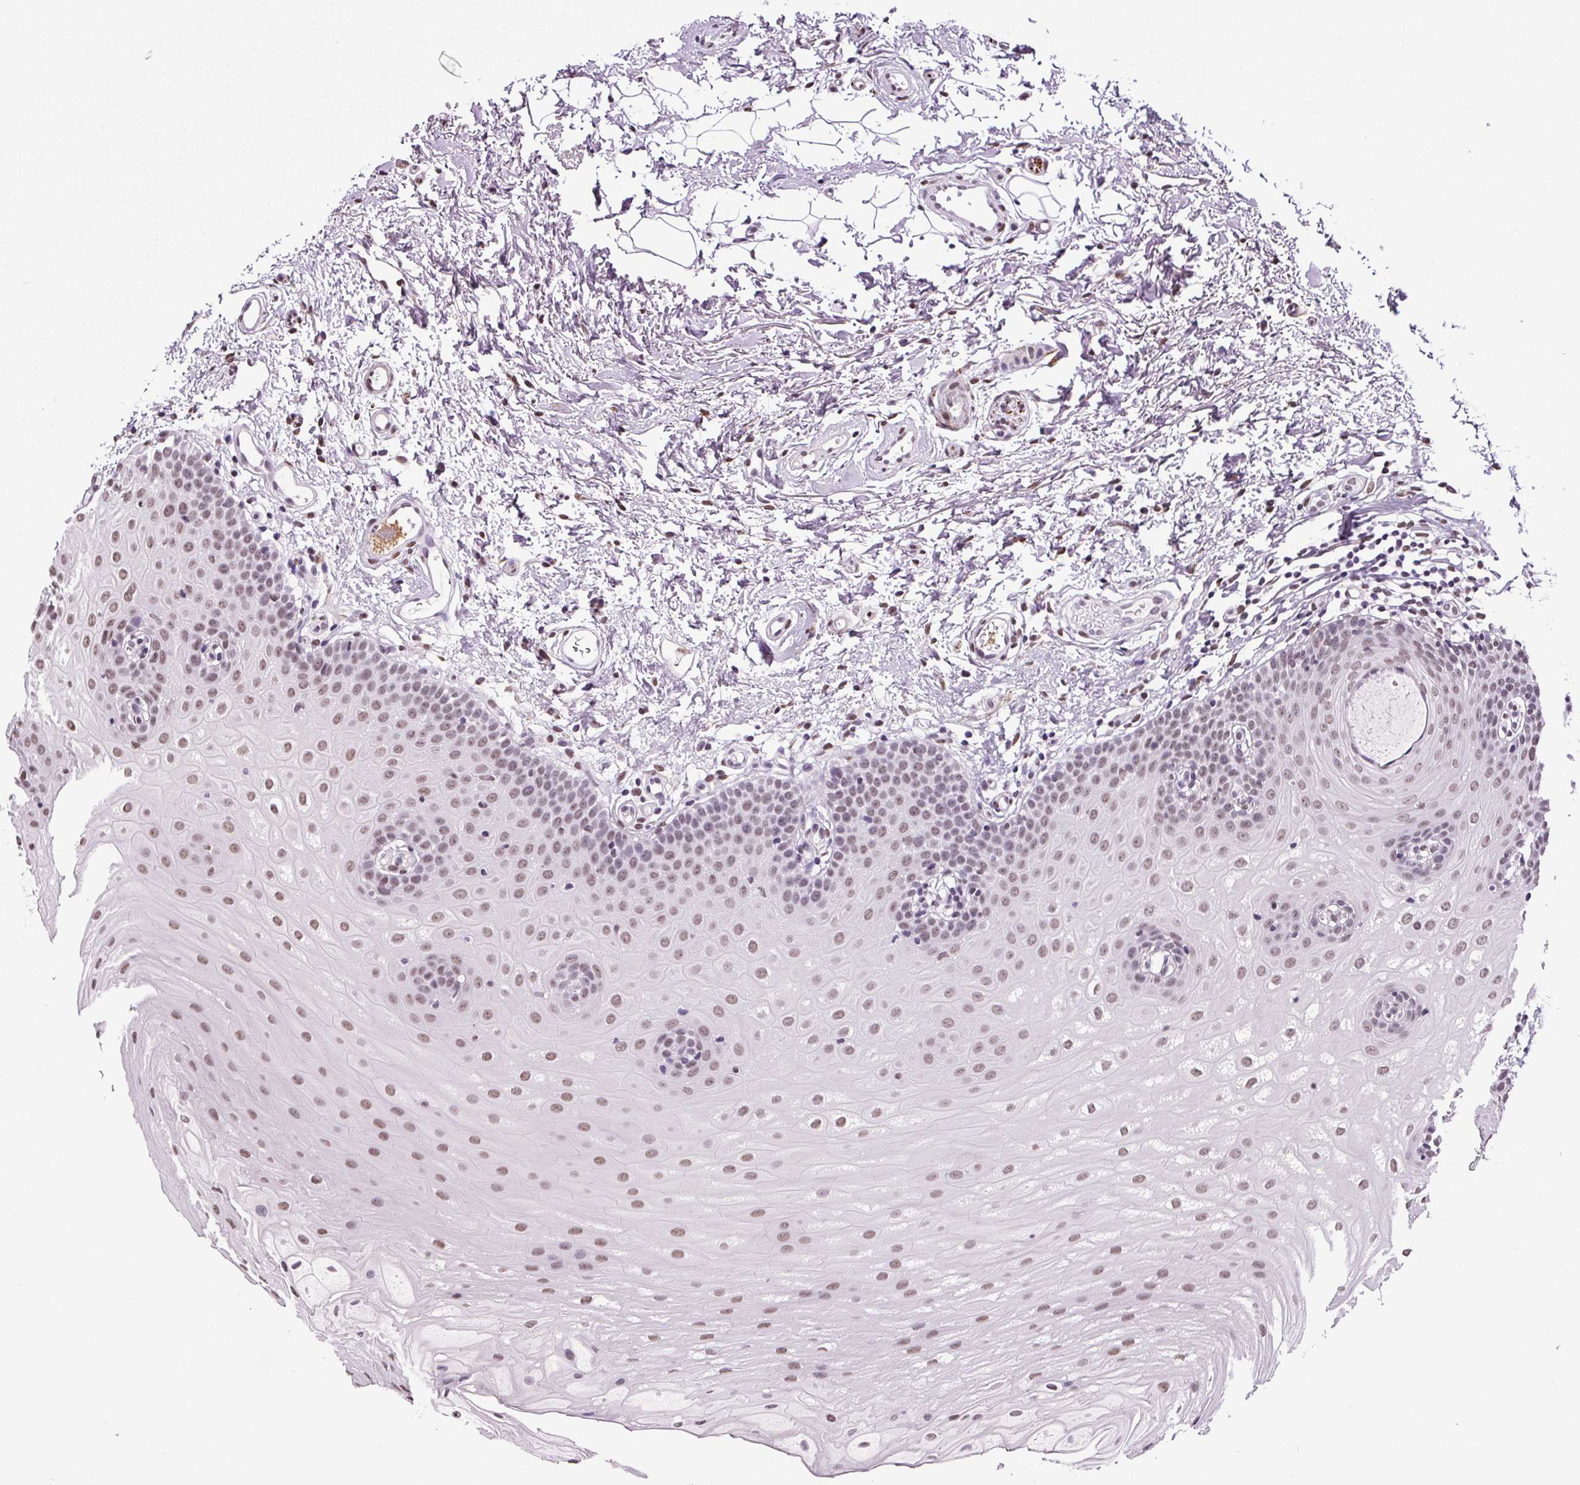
{"staining": {"intensity": "moderate", "quantity": "25%-75%", "location": "nuclear"}, "tissue": "oral mucosa", "cell_type": "Squamous epithelial cells", "image_type": "normal", "snomed": [{"axis": "morphology", "description": "Normal tissue, NOS"}, {"axis": "morphology", "description": "Adenocarcinoma, NOS"}, {"axis": "topography", "description": "Oral tissue"}, {"axis": "topography", "description": "Head-Neck"}], "caption": "The photomicrograph displays staining of normal oral mucosa, revealing moderate nuclear protein staining (brown color) within squamous epithelial cells.", "gene": "GP6", "patient": {"sex": "female", "age": 57}}